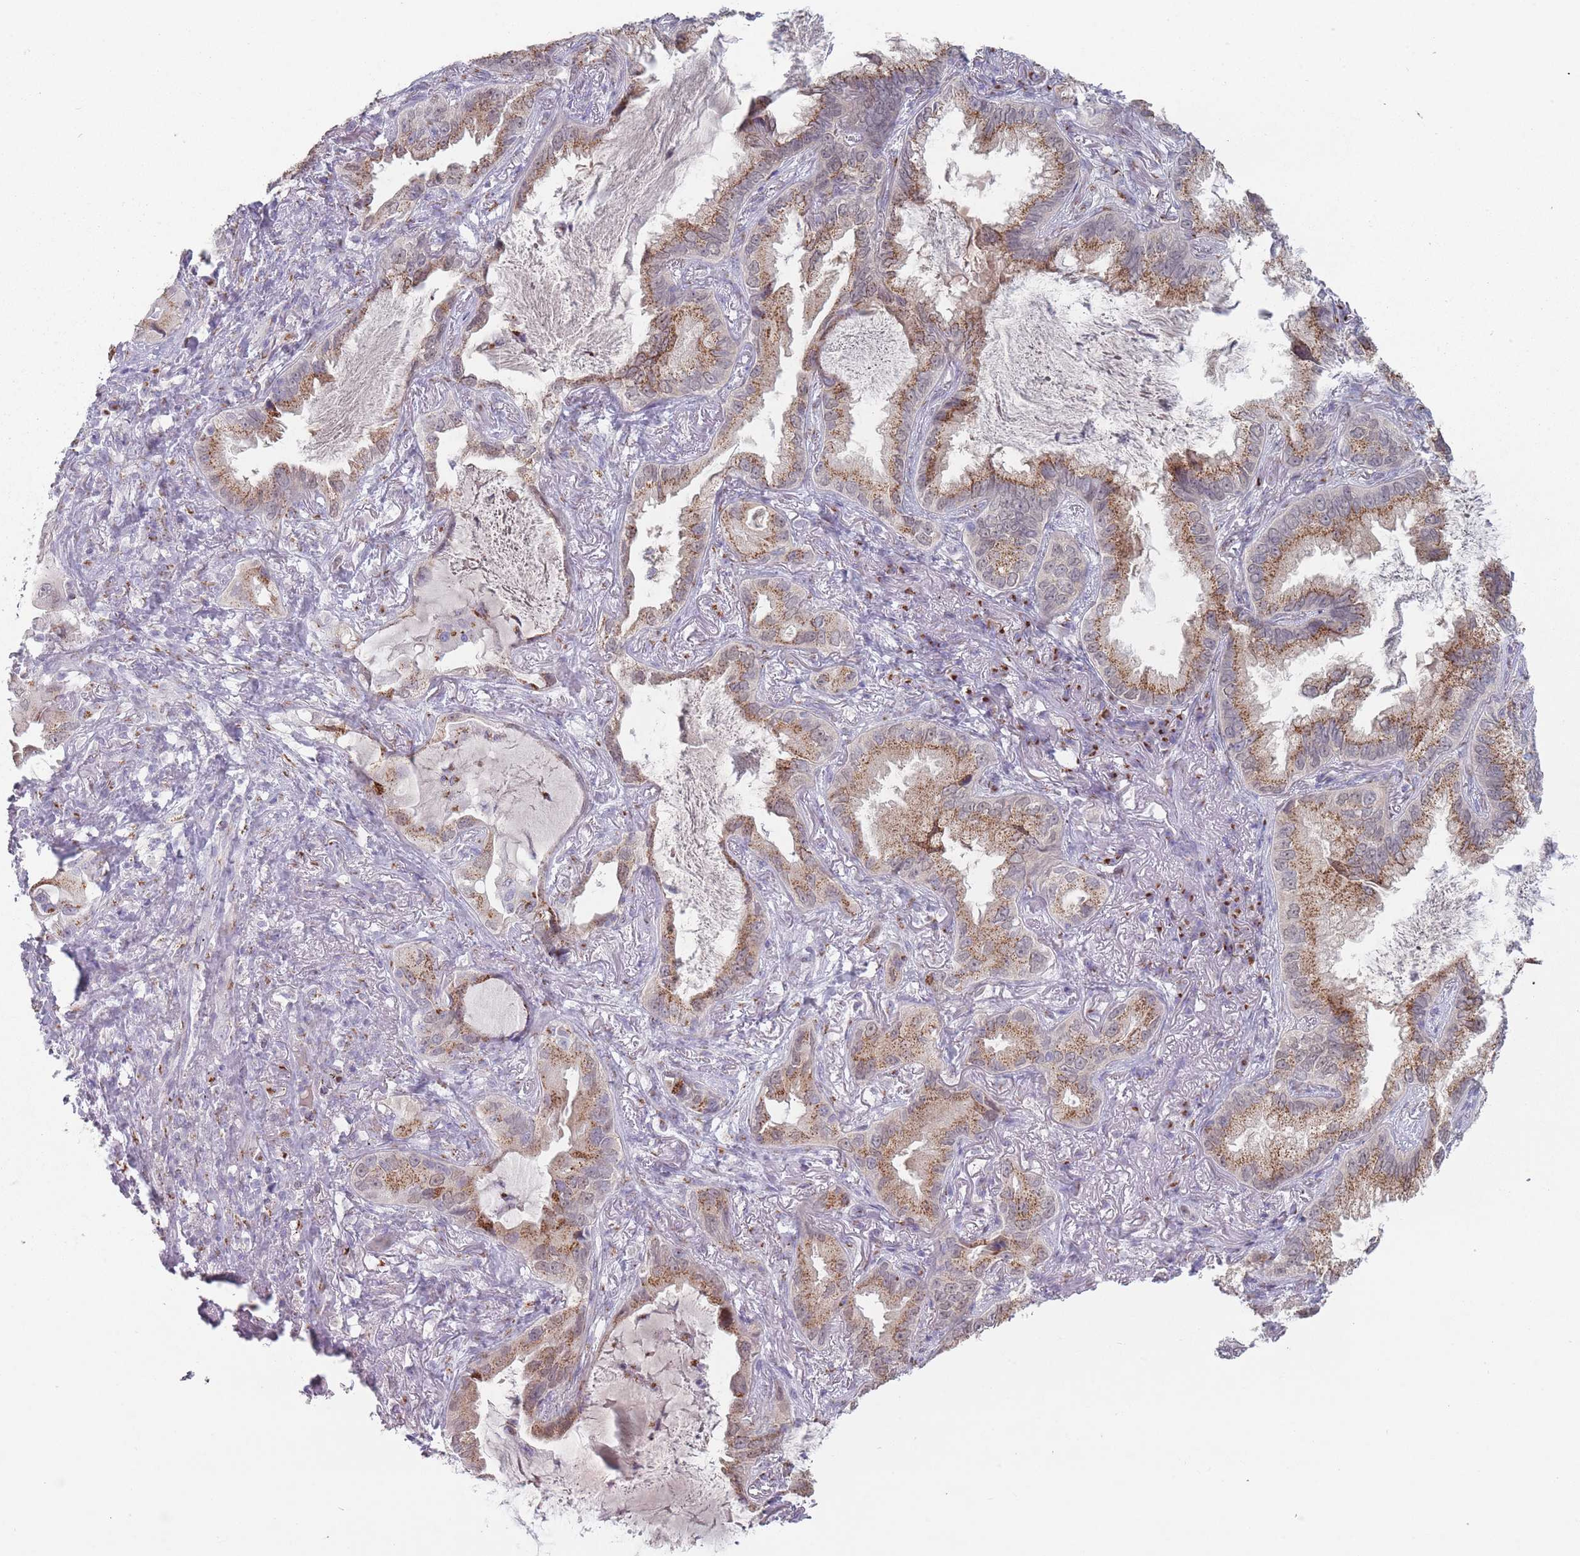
{"staining": {"intensity": "moderate", "quantity": ">75%", "location": "cytoplasmic/membranous"}, "tissue": "lung cancer", "cell_type": "Tumor cells", "image_type": "cancer", "snomed": [{"axis": "morphology", "description": "Adenocarcinoma, NOS"}, {"axis": "topography", "description": "Lung"}], "caption": "Adenocarcinoma (lung) stained for a protein displays moderate cytoplasmic/membranous positivity in tumor cells. Nuclei are stained in blue.", "gene": "MAN1B1", "patient": {"sex": "female", "age": 69}}